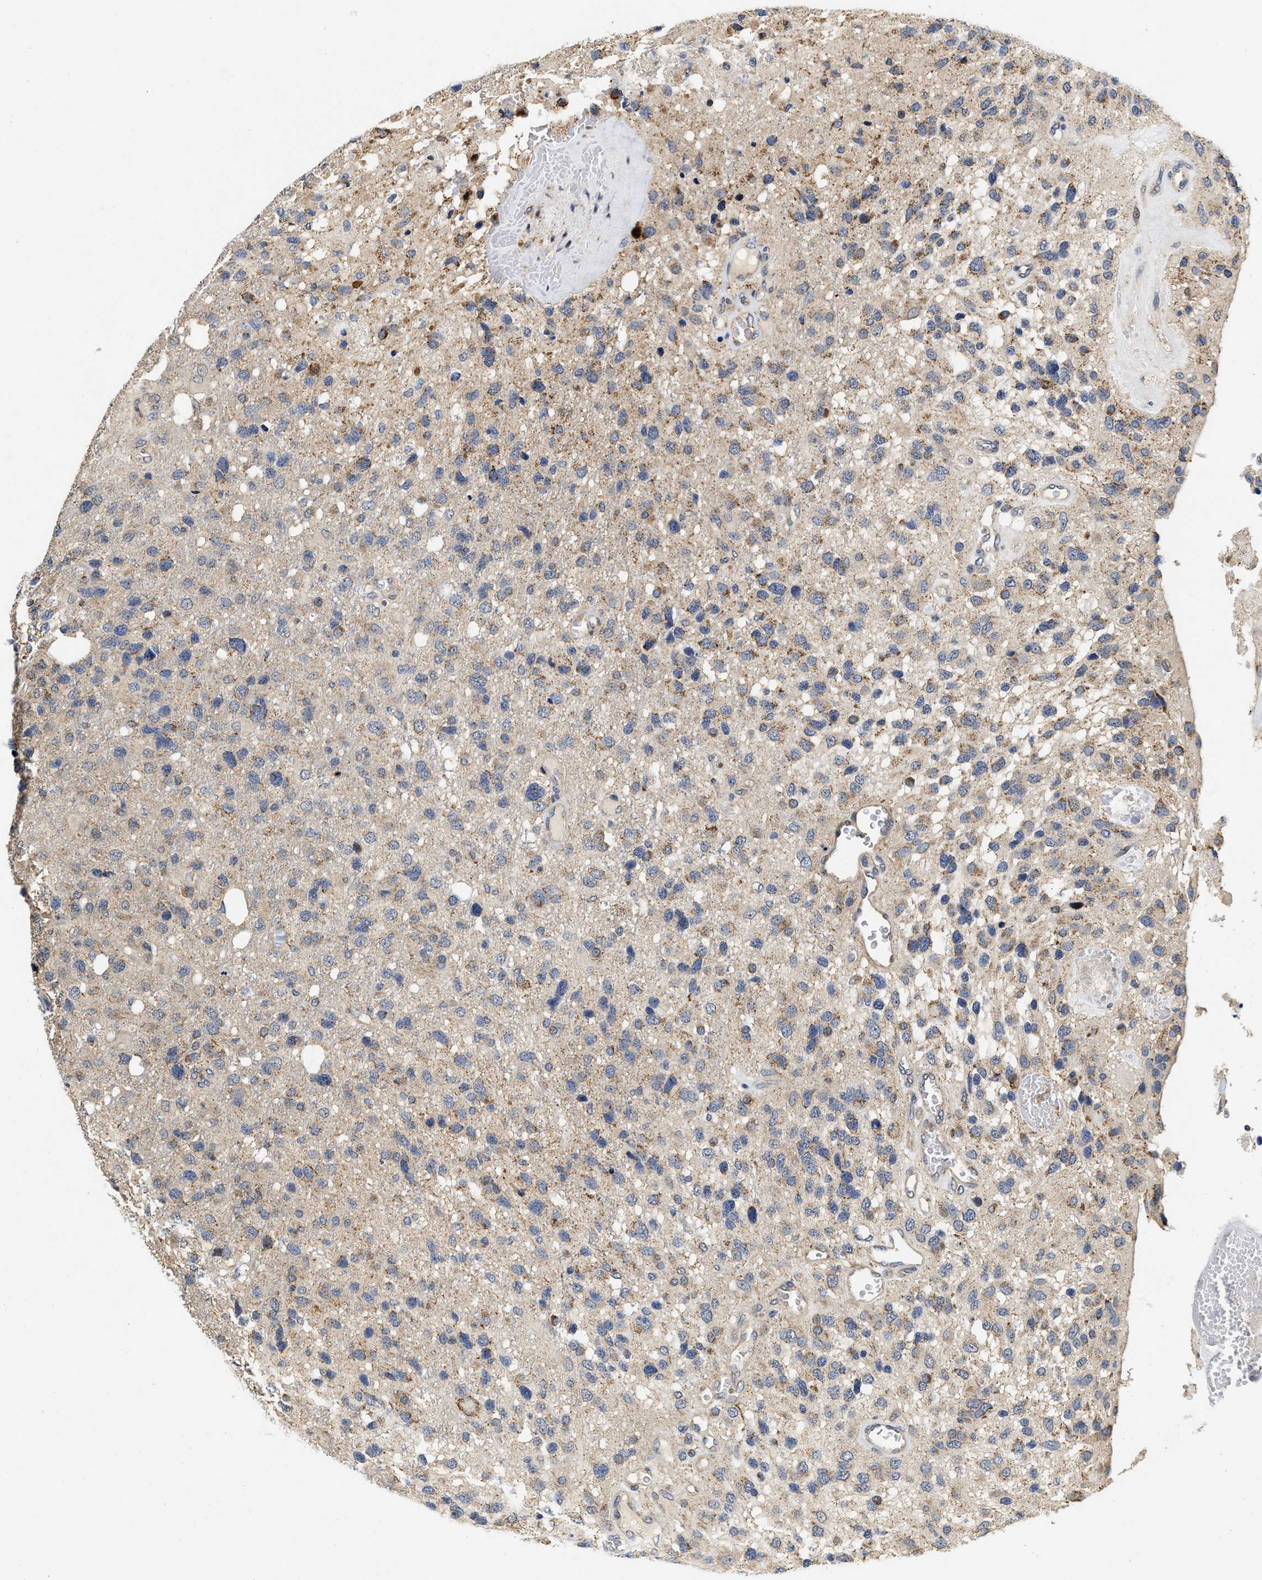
{"staining": {"intensity": "moderate", "quantity": "25%-75%", "location": "cytoplasmic/membranous"}, "tissue": "glioma", "cell_type": "Tumor cells", "image_type": "cancer", "snomed": [{"axis": "morphology", "description": "Glioma, malignant, High grade"}, {"axis": "topography", "description": "Brain"}], "caption": "A high-resolution micrograph shows IHC staining of glioma, which demonstrates moderate cytoplasmic/membranous expression in about 25%-75% of tumor cells. (DAB (3,3'-diaminobenzidine) IHC, brown staining for protein, blue staining for nuclei).", "gene": "SCYL2", "patient": {"sex": "female", "age": 58}}